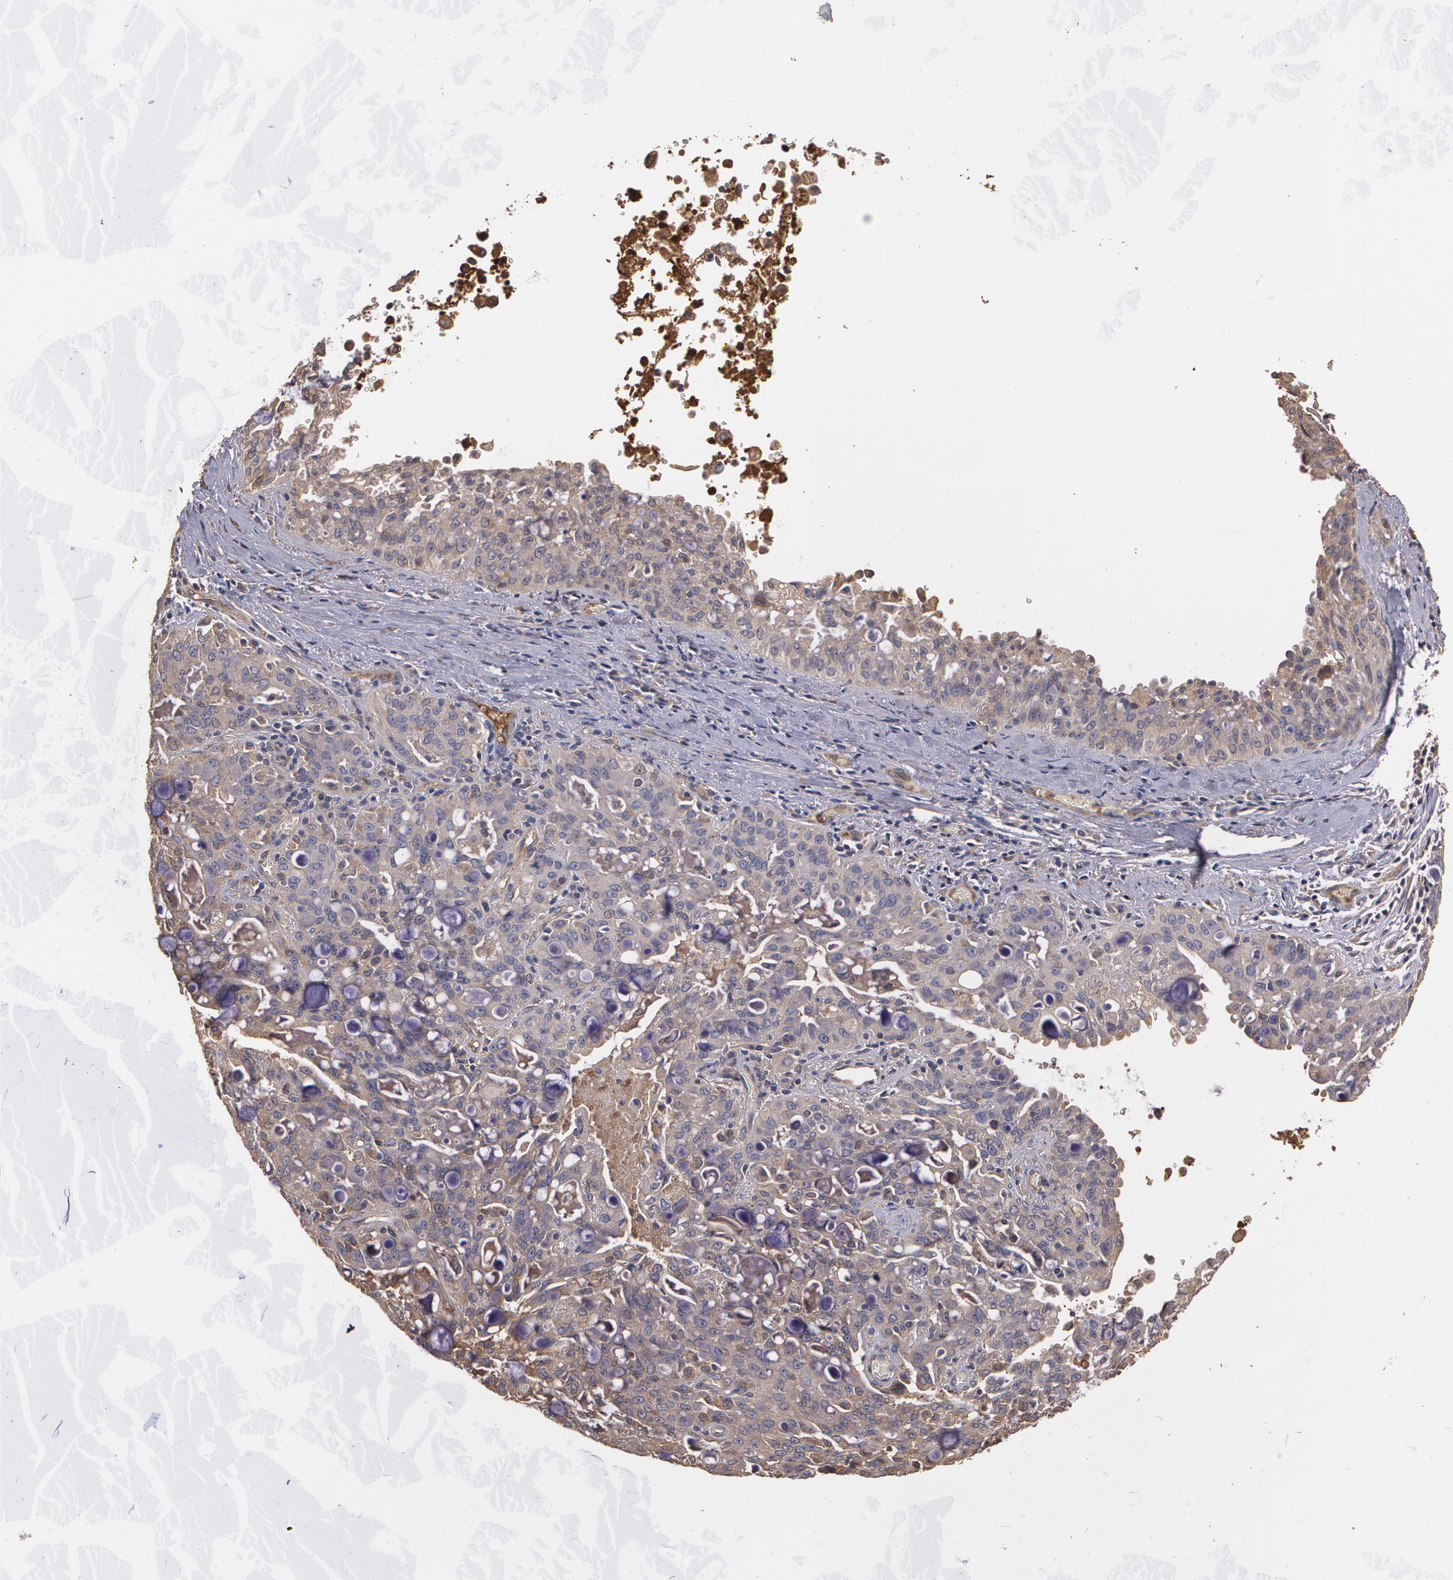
{"staining": {"intensity": "weak", "quantity": ">75%", "location": "cytoplasmic/membranous"}, "tissue": "lung cancer", "cell_type": "Tumor cells", "image_type": "cancer", "snomed": [{"axis": "morphology", "description": "Adenocarcinoma, NOS"}, {"axis": "topography", "description": "Lung"}], "caption": "This image demonstrates lung adenocarcinoma stained with immunohistochemistry to label a protein in brown. The cytoplasmic/membranous of tumor cells show weak positivity for the protein. Nuclei are counter-stained blue.", "gene": "PON1", "patient": {"sex": "female", "age": 44}}